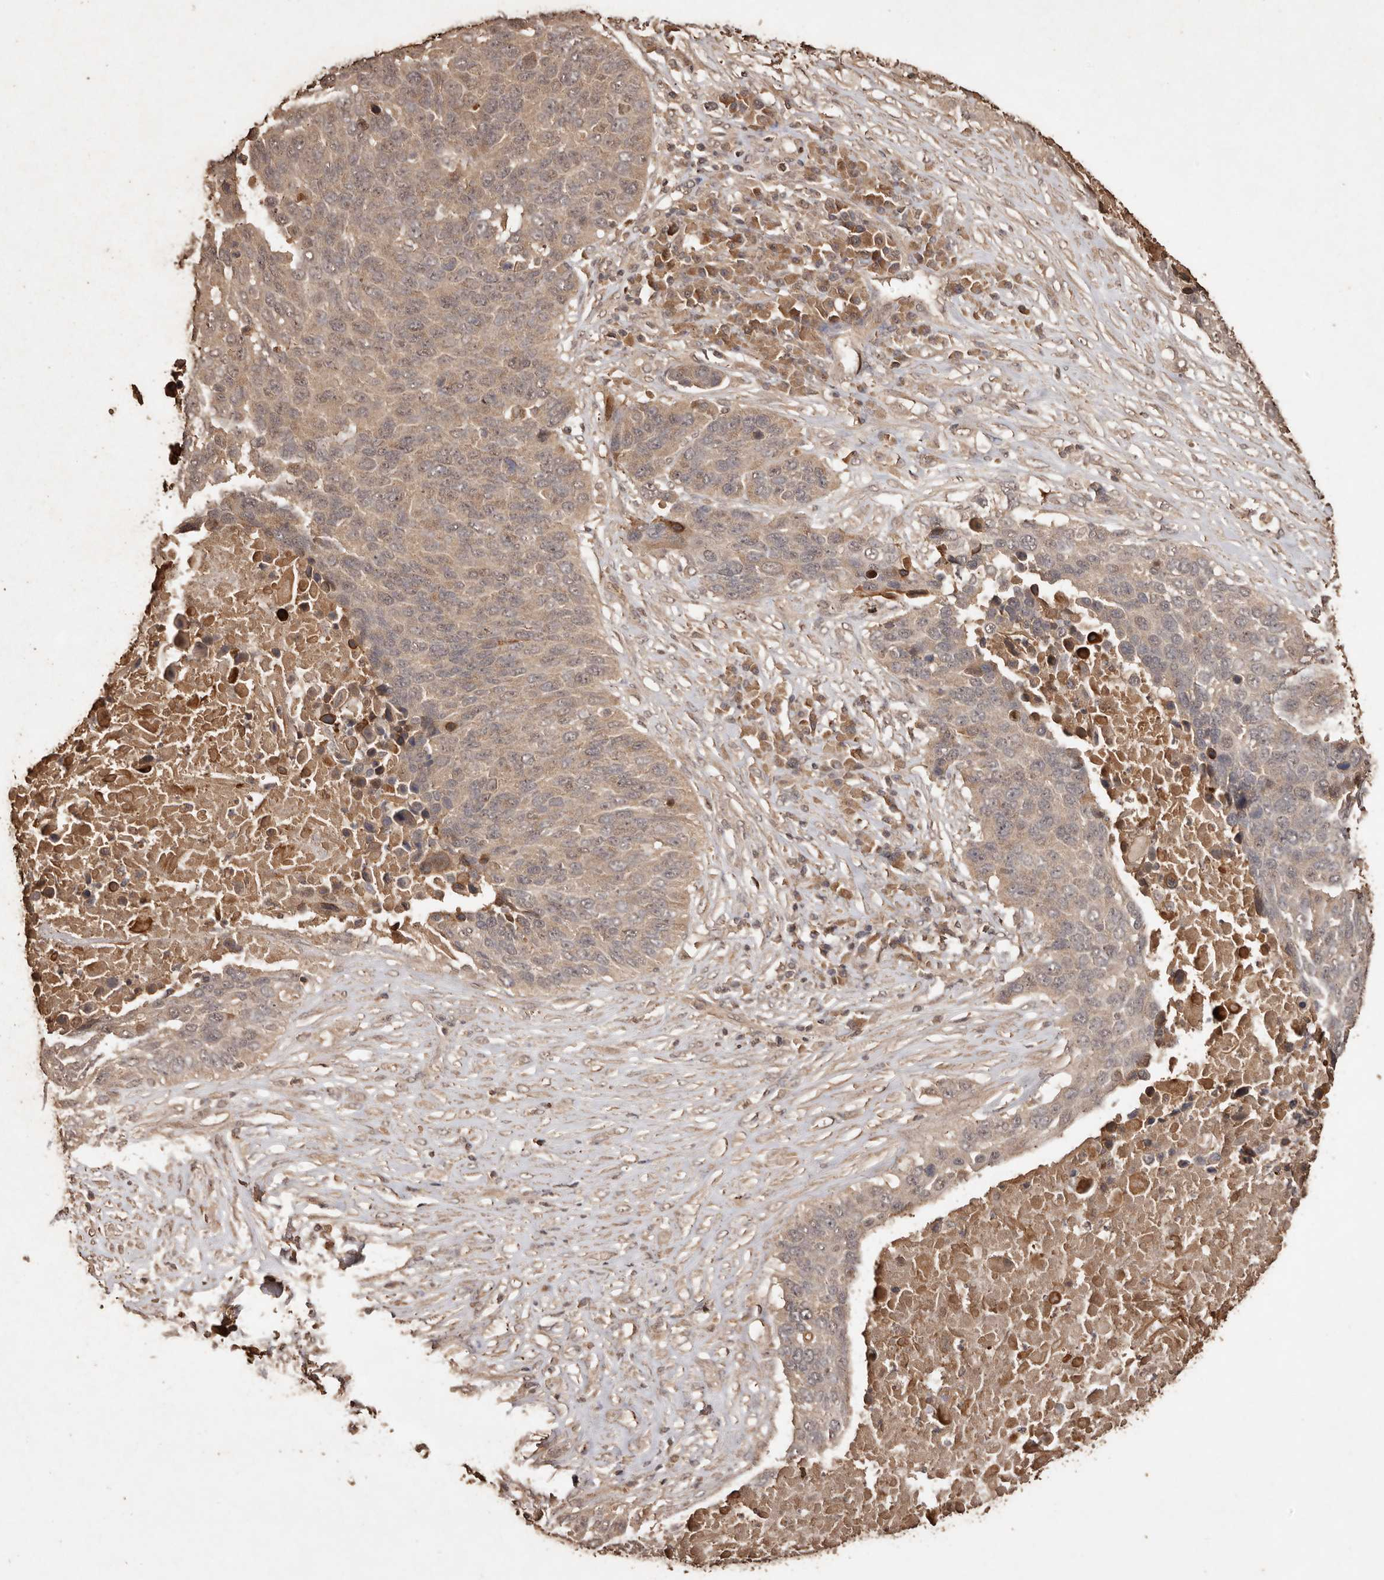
{"staining": {"intensity": "weak", "quantity": ">75%", "location": "cytoplasmic/membranous"}, "tissue": "lung cancer", "cell_type": "Tumor cells", "image_type": "cancer", "snomed": [{"axis": "morphology", "description": "Squamous cell carcinoma, NOS"}, {"axis": "topography", "description": "Lung"}], "caption": "Immunohistochemical staining of human lung cancer exhibits low levels of weak cytoplasmic/membranous expression in about >75% of tumor cells.", "gene": "PKDCC", "patient": {"sex": "male", "age": 66}}